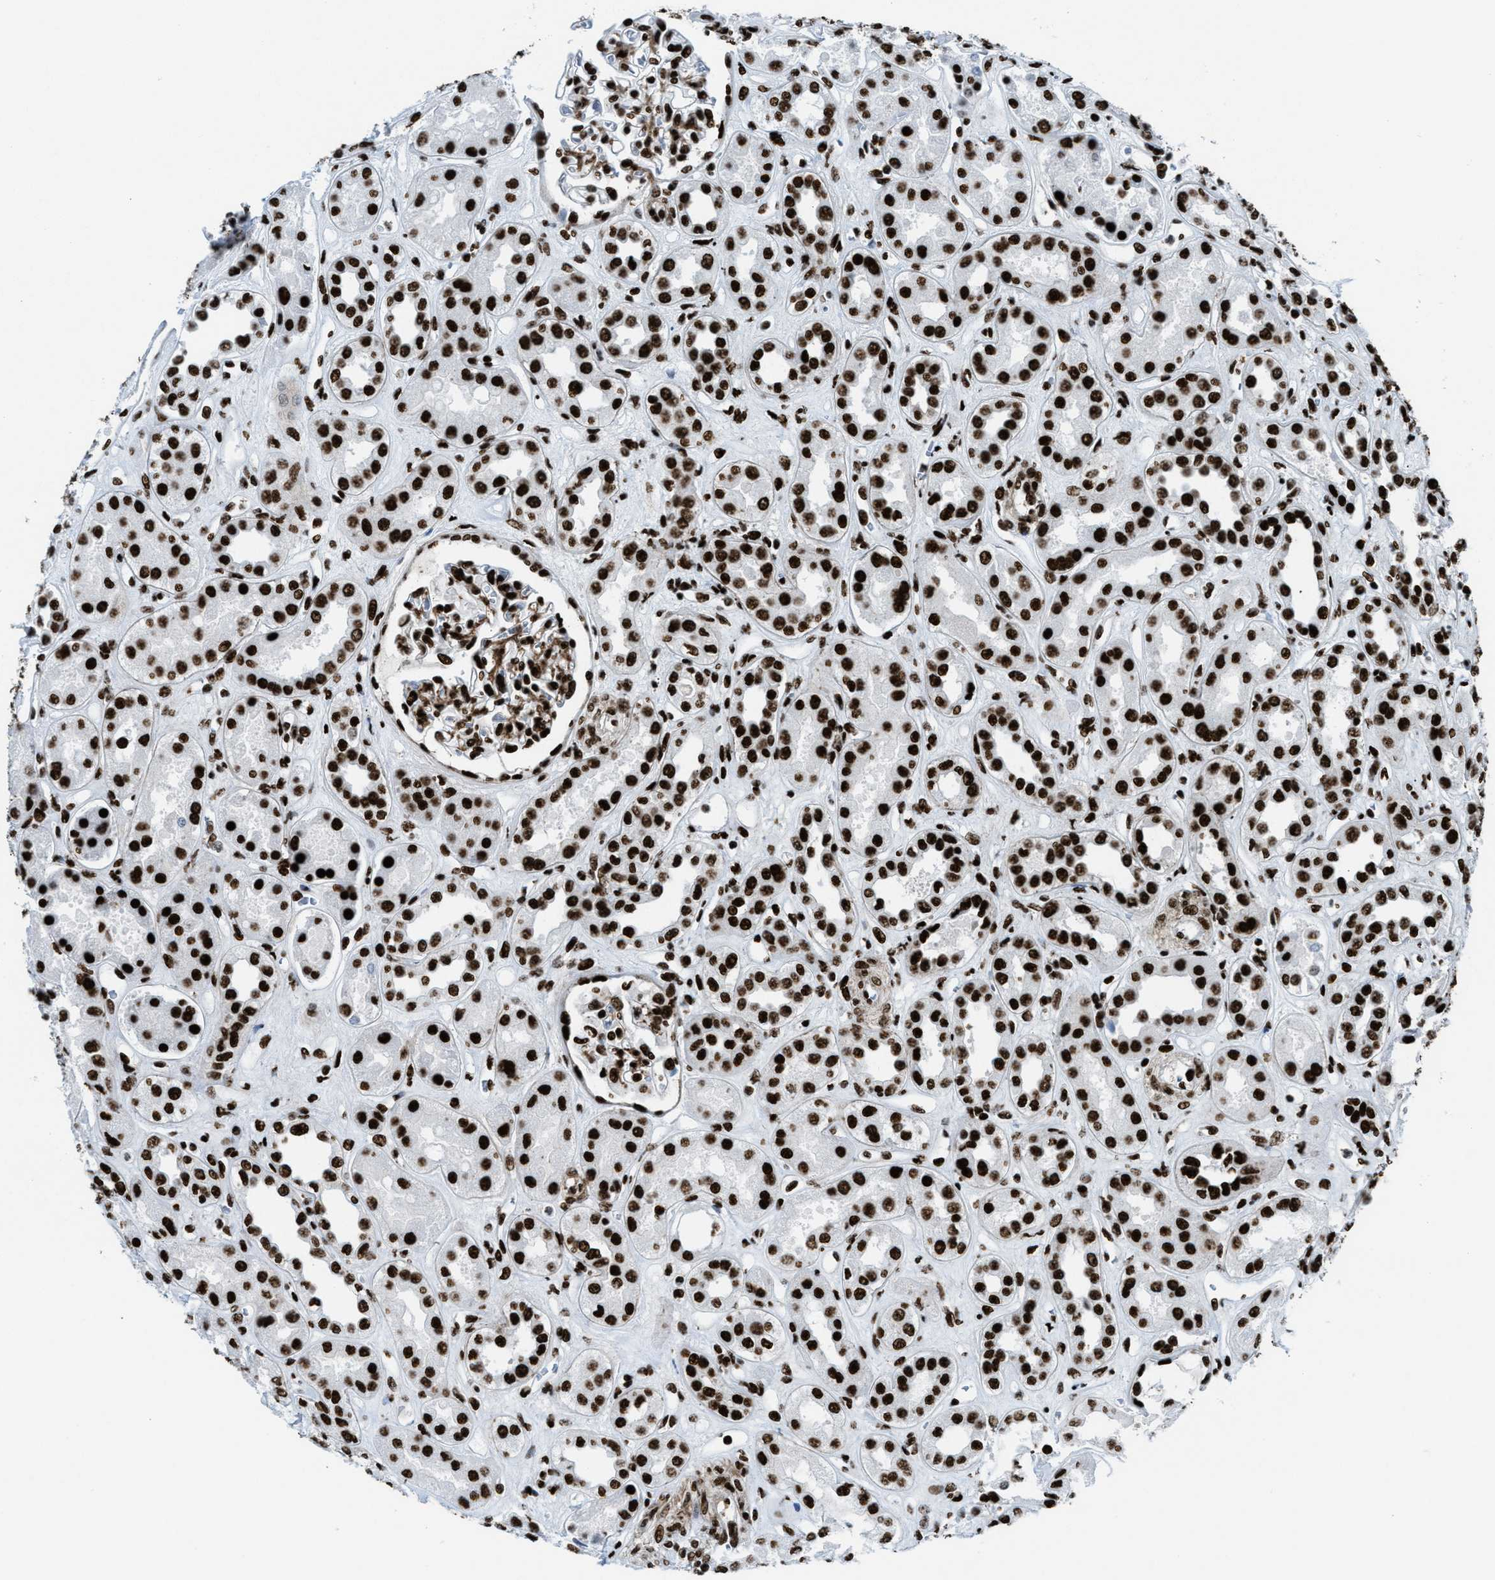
{"staining": {"intensity": "strong", "quantity": ">75%", "location": "nuclear"}, "tissue": "kidney", "cell_type": "Cells in glomeruli", "image_type": "normal", "snomed": [{"axis": "morphology", "description": "Normal tissue, NOS"}, {"axis": "topography", "description": "Kidney"}], "caption": "A brown stain shows strong nuclear staining of a protein in cells in glomeruli of benign kidney.", "gene": "NONO", "patient": {"sex": "male", "age": 59}}